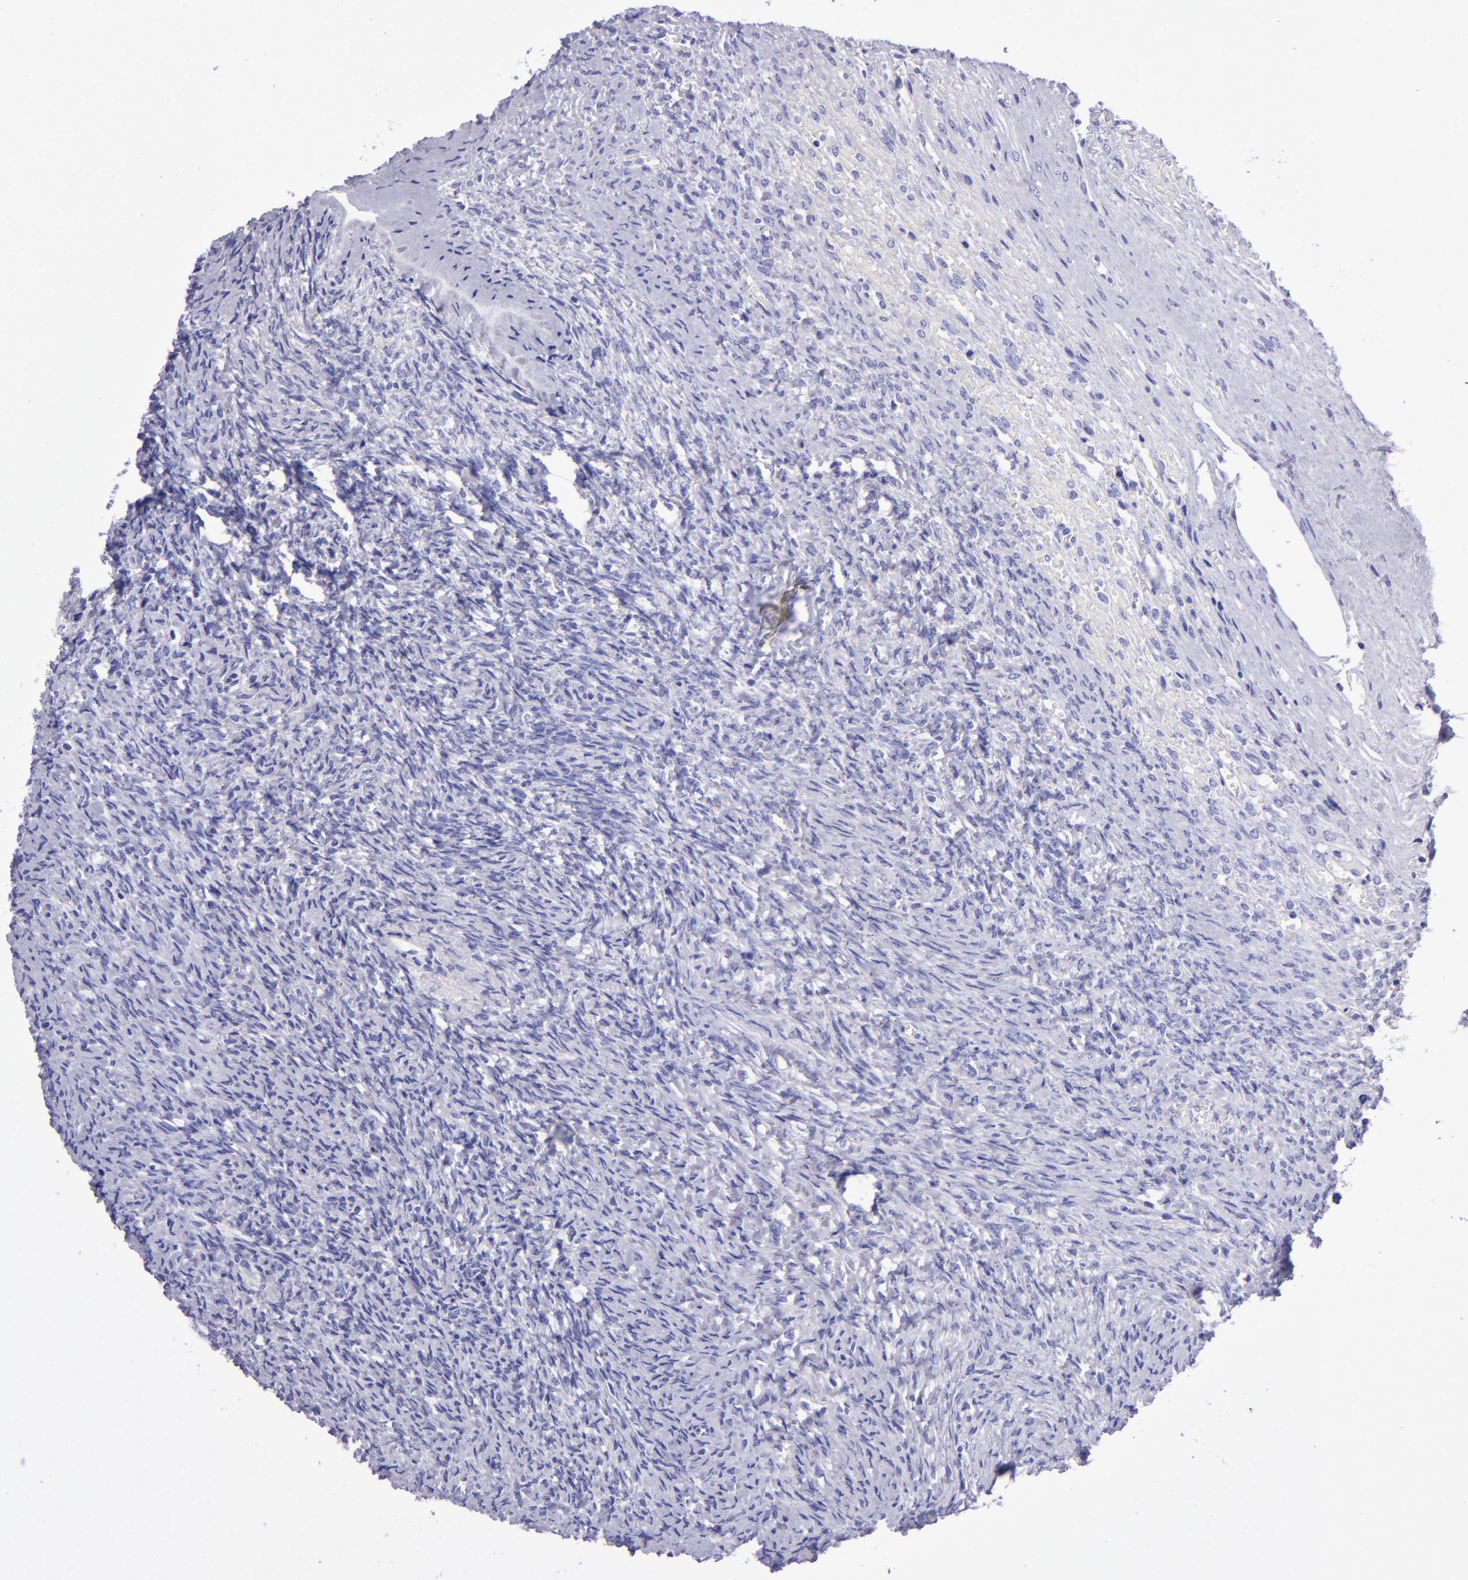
{"staining": {"intensity": "negative", "quantity": "none", "location": "none"}, "tissue": "ovary", "cell_type": "Ovarian stroma cells", "image_type": "normal", "snomed": [{"axis": "morphology", "description": "Normal tissue, NOS"}, {"axis": "topography", "description": "Ovary"}], "caption": "The immunohistochemistry photomicrograph has no significant positivity in ovarian stroma cells of ovary. (Brightfield microscopy of DAB IHC at high magnification).", "gene": "TYRP1", "patient": {"sex": "female", "age": 56}}